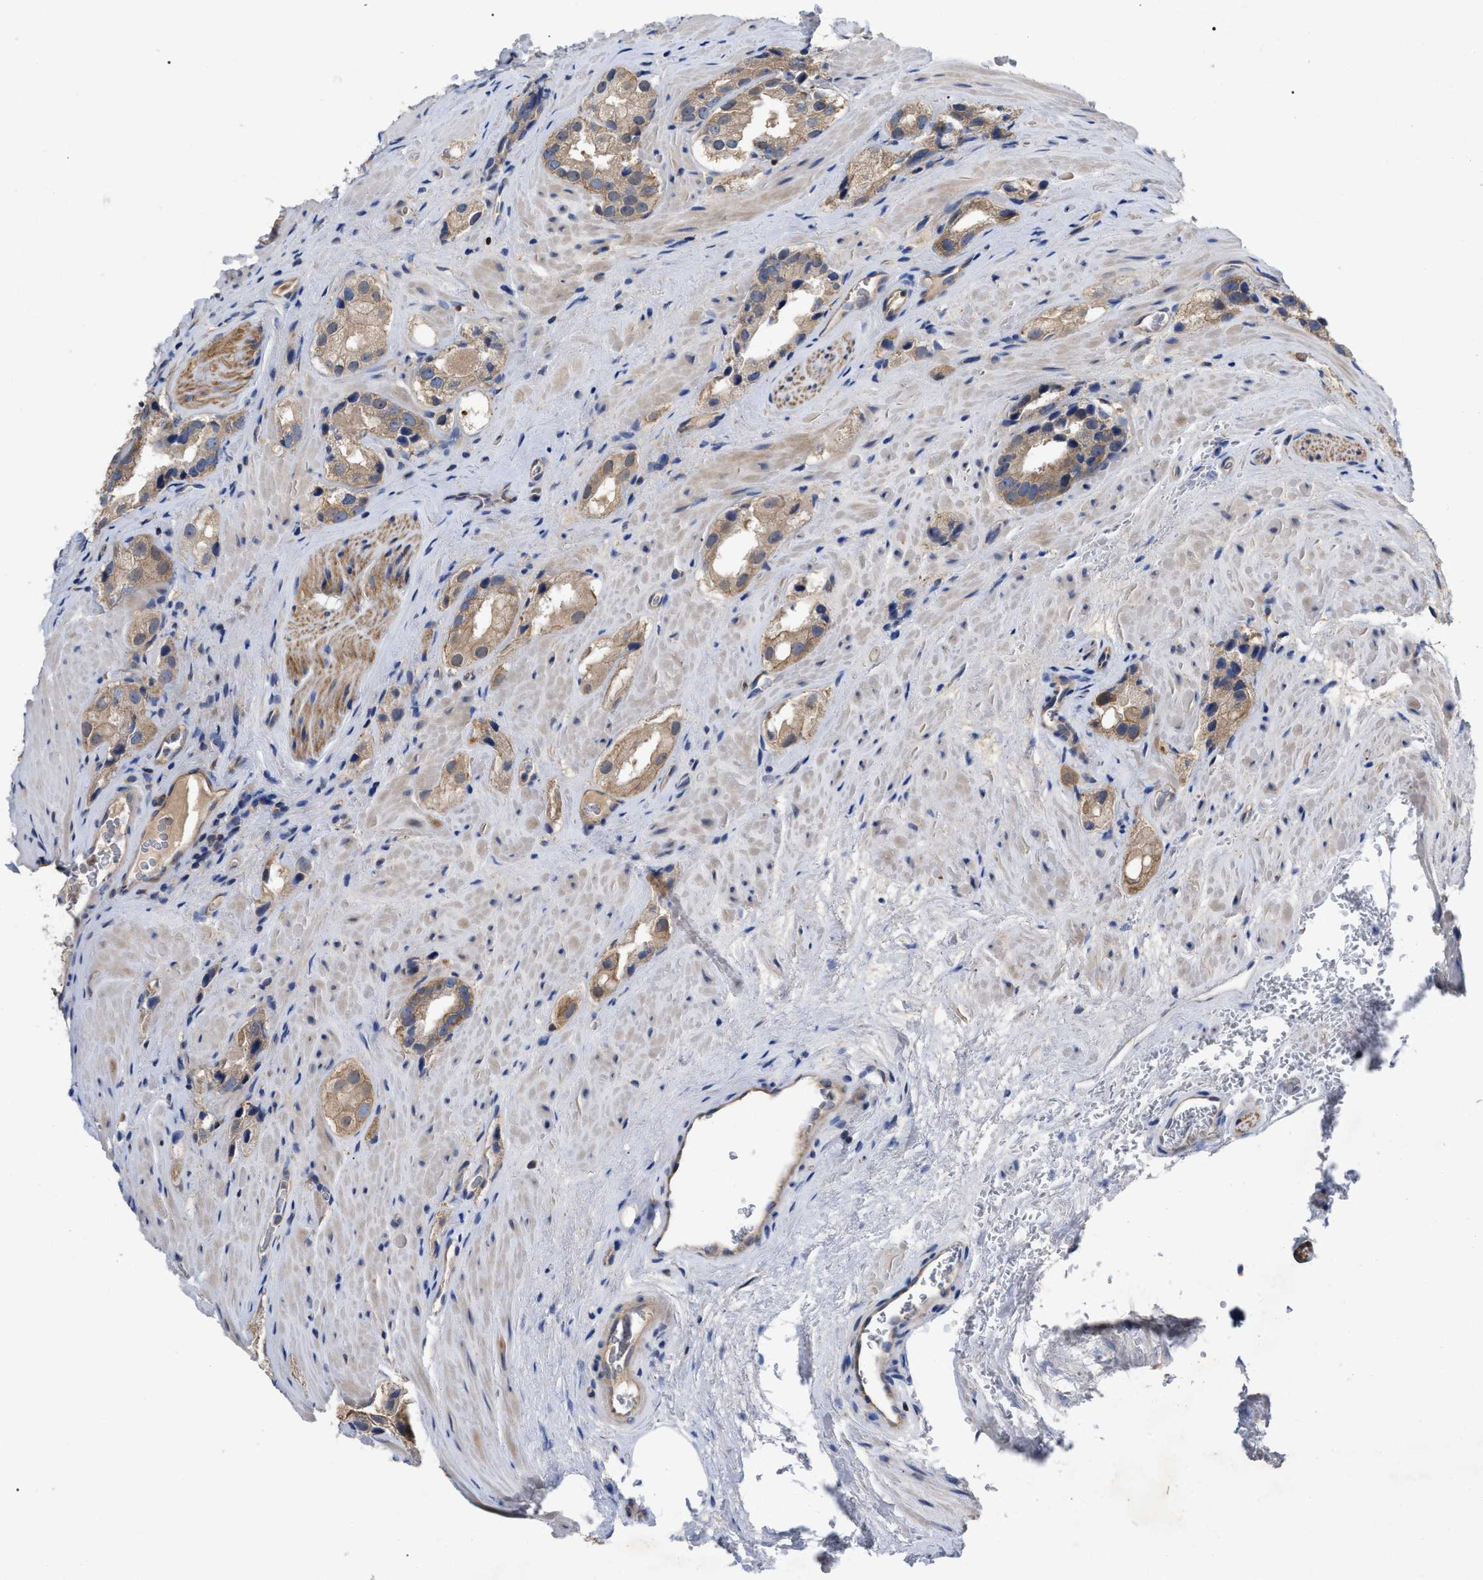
{"staining": {"intensity": "weak", "quantity": ">75%", "location": "cytoplasmic/membranous"}, "tissue": "prostate cancer", "cell_type": "Tumor cells", "image_type": "cancer", "snomed": [{"axis": "morphology", "description": "Adenocarcinoma, High grade"}, {"axis": "topography", "description": "Prostate"}], "caption": "Adenocarcinoma (high-grade) (prostate) stained with a protein marker demonstrates weak staining in tumor cells.", "gene": "RAP1GDS1", "patient": {"sex": "male", "age": 63}}